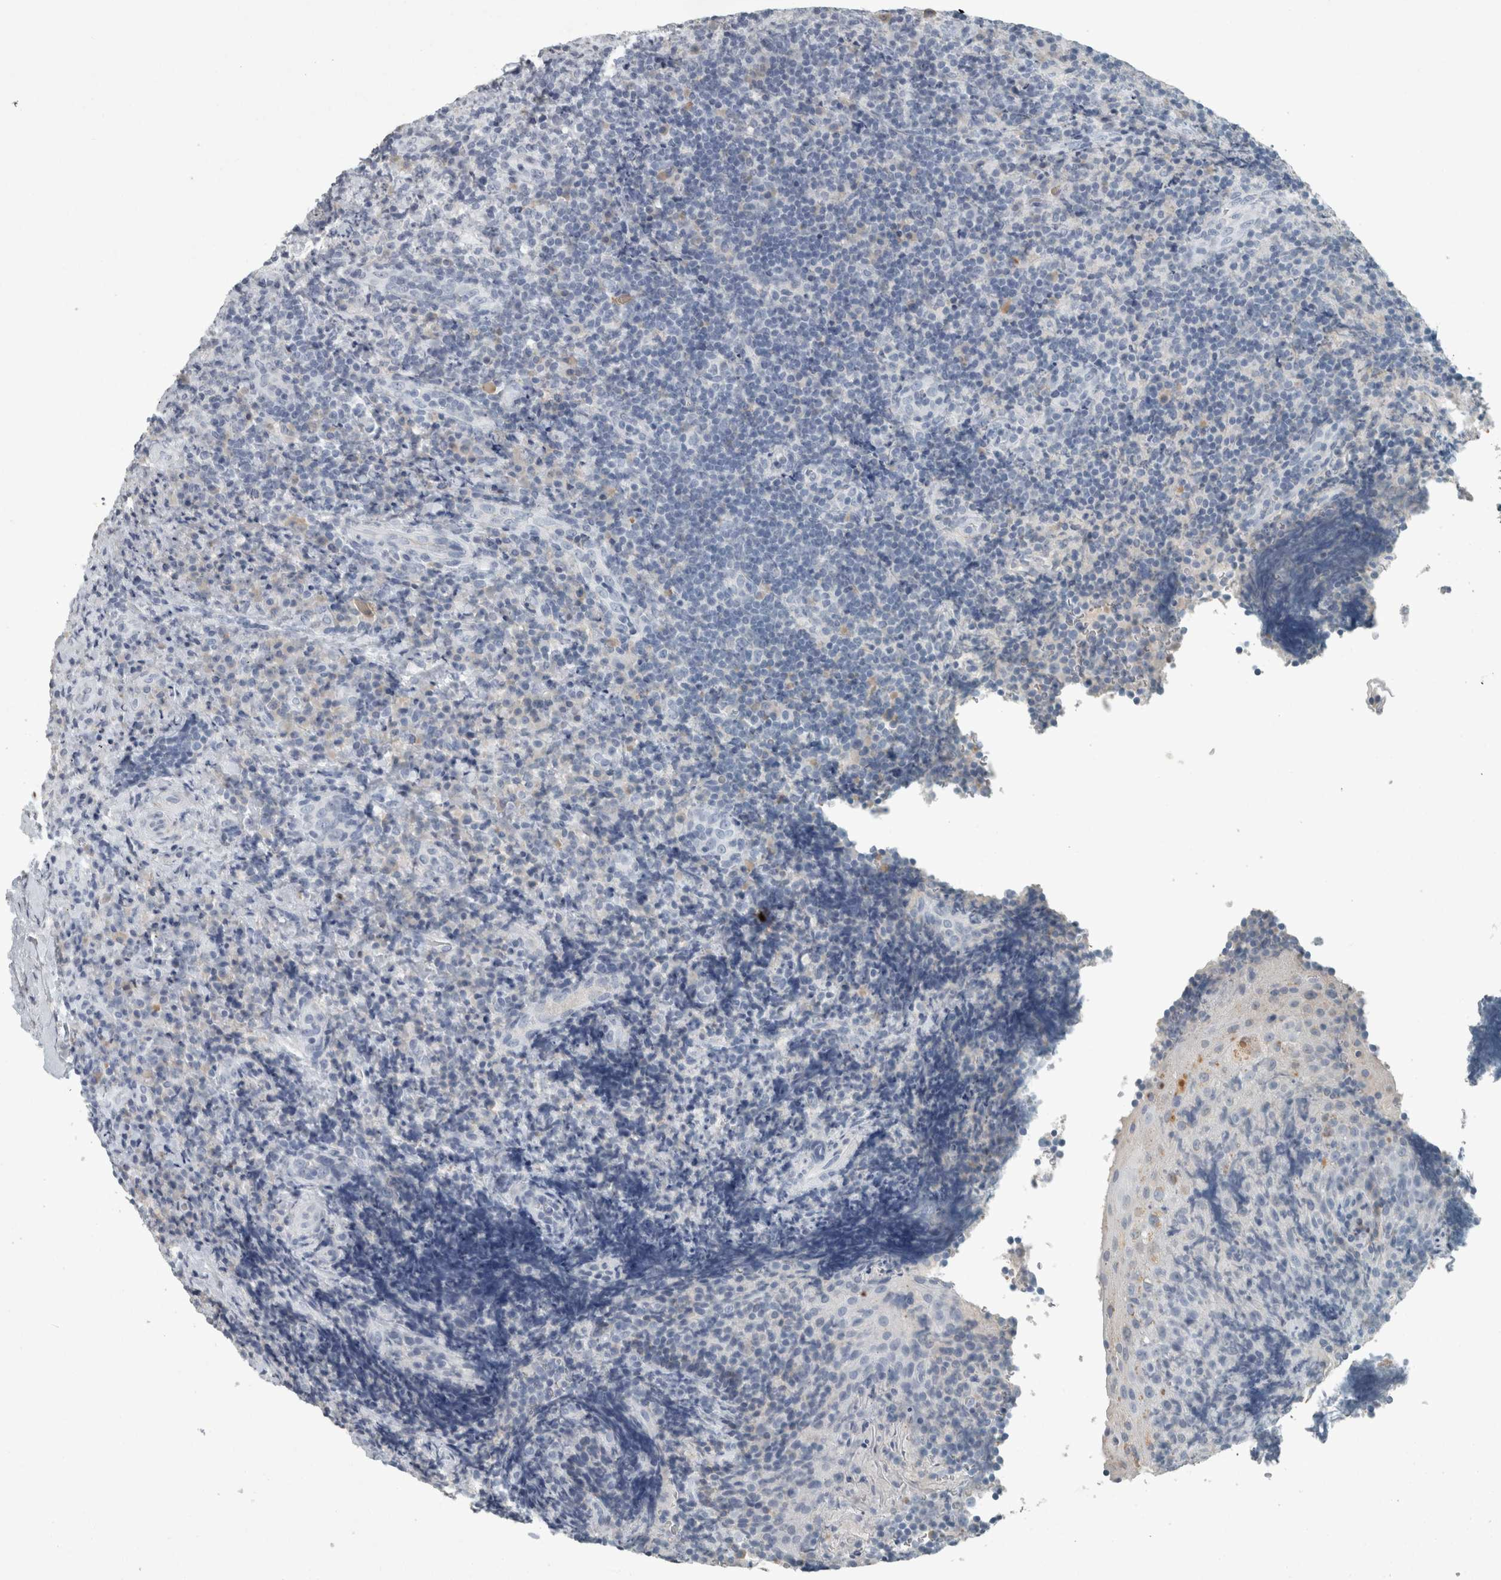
{"staining": {"intensity": "negative", "quantity": "none", "location": "none"}, "tissue": "lymphoma", "cell_type": "Tumor cells", "image_type": "cancer", "snomed": [{"axis": "morphology", "description": "Malignant lymphoma, non-Hodgkin's type, High grade"}, {"axis": "topography", "description": "Tonsil"}], "caption": "Tumor cells show no significant positivity in high-grade malignant lymphoma, non-Hodgkin's type.", "gene": "CHL1", "patient": {"sex": "female", "age": 36}}